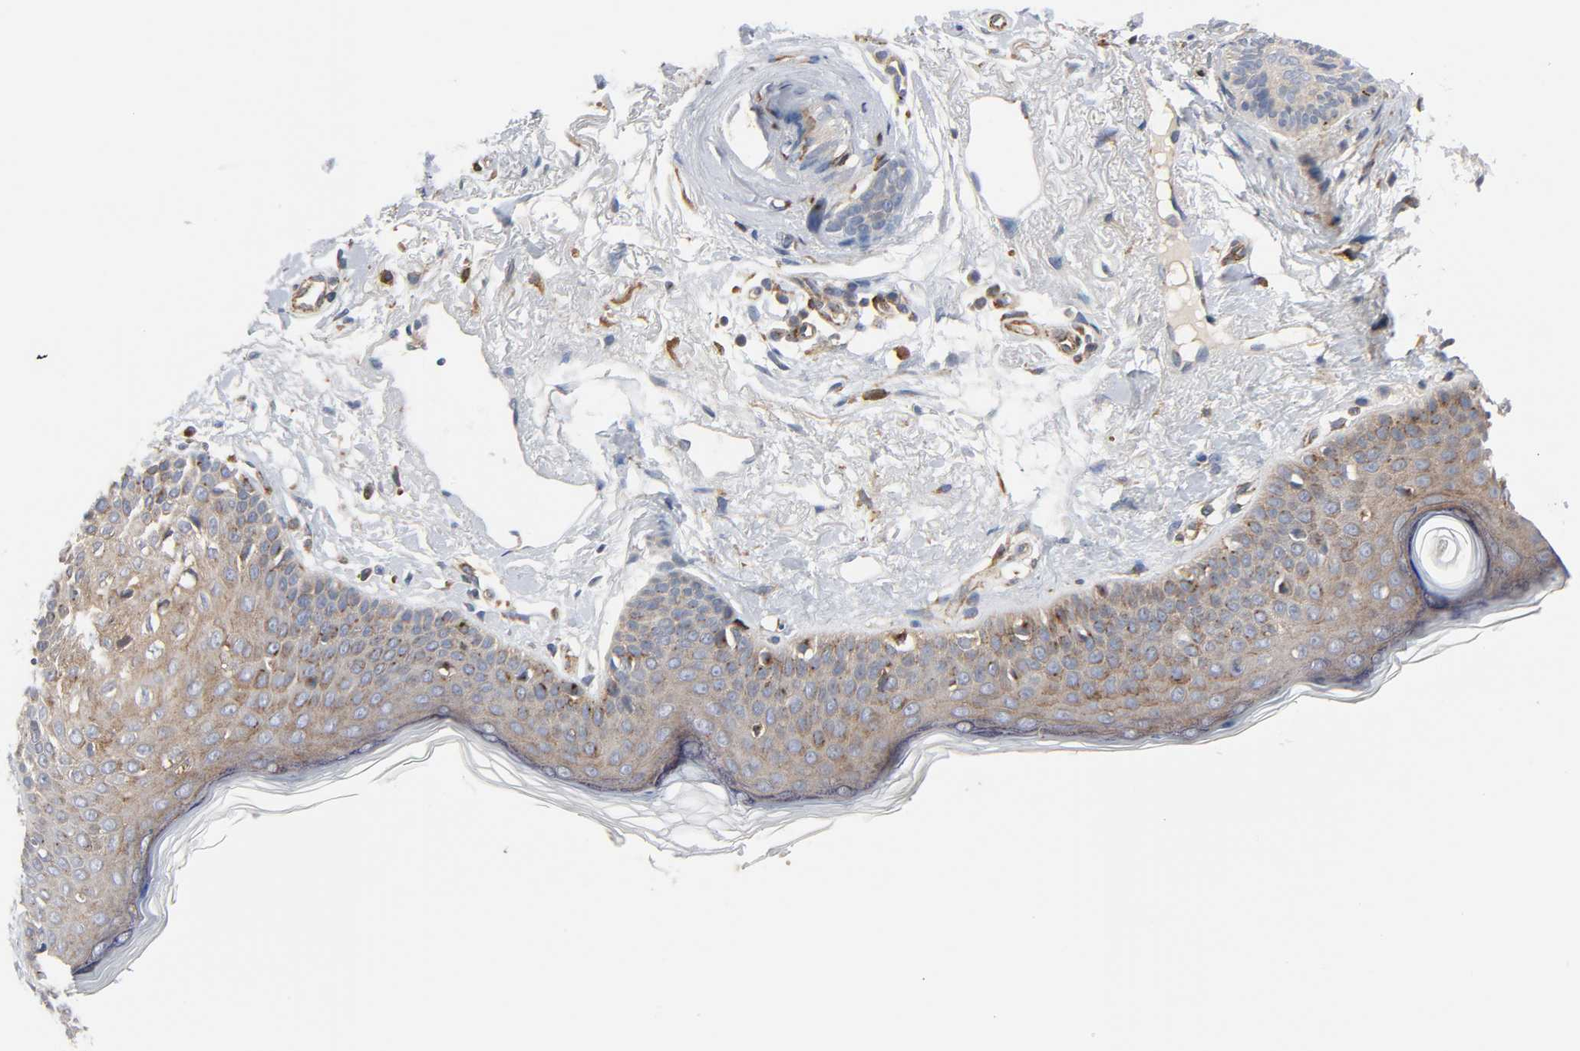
{"staining": {"intensity": "moderate", "quantity": ">75%", "location": "cytoplasmic/membranous"}, "tissue": "skin cancer", "cell_type": "Tumor cells", "image_type": "cancer", "snomed": [{"axis": "morphology", "description": "Normal tissue, NOS"}, {"axis": "morphology", "description": "Basal cell carcinoma"}, {"axis": "topography", "description": "Skin"}], "caption": "A high-resolution photomicrograph shows IHC staining of basal cell carcinoma (skin), which reveals moderate cytoplasmic/membranous expression in approximately >75% of tumor cells. Nuclei are stained in blue.", "gene": "ARHGAP1", "patient": {"sex": "female", "age": 69}}